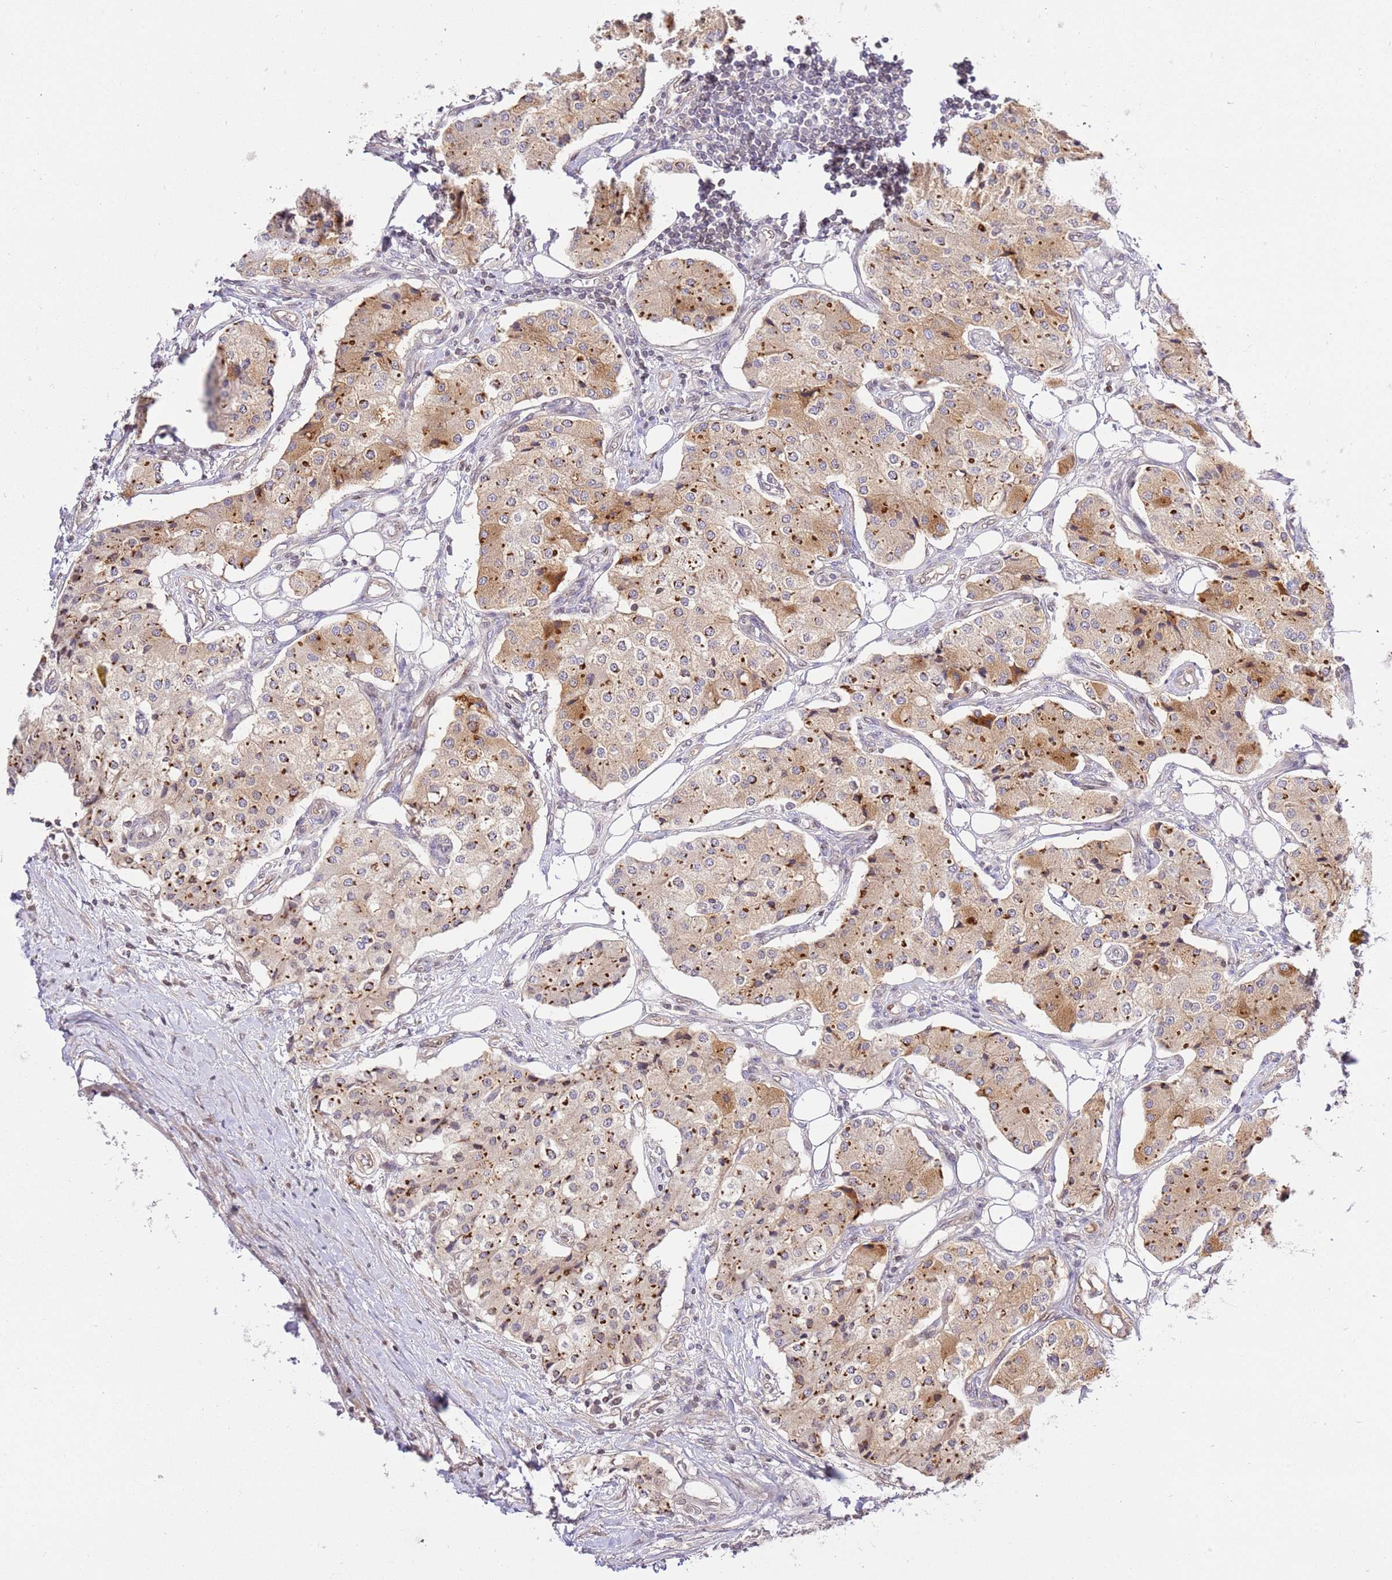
{"staining": {"intensity": "moderate", "quantity": ">75%", "location": "cytoplasmic/membranous"}, "tissue": "carcinoid", "cell_type": "Tumor cells", "image_type": "cancer", "snomed": [{"axis": "morphology", "description": "Carcinoid, malignant, NOS"}, {"axis": "topography", "description": "Colon"}], "caption": "A brown stain highlights moderate cytoplasmic/membranous expression of a protein in human carcinoid tumor cells. Using DAB (brown) and hematoxylin (blue) stains, captured at high magnification using brightfield microscopy.", "gene": "TRIM37", "patient": {"sex": "female", "age": 52}}